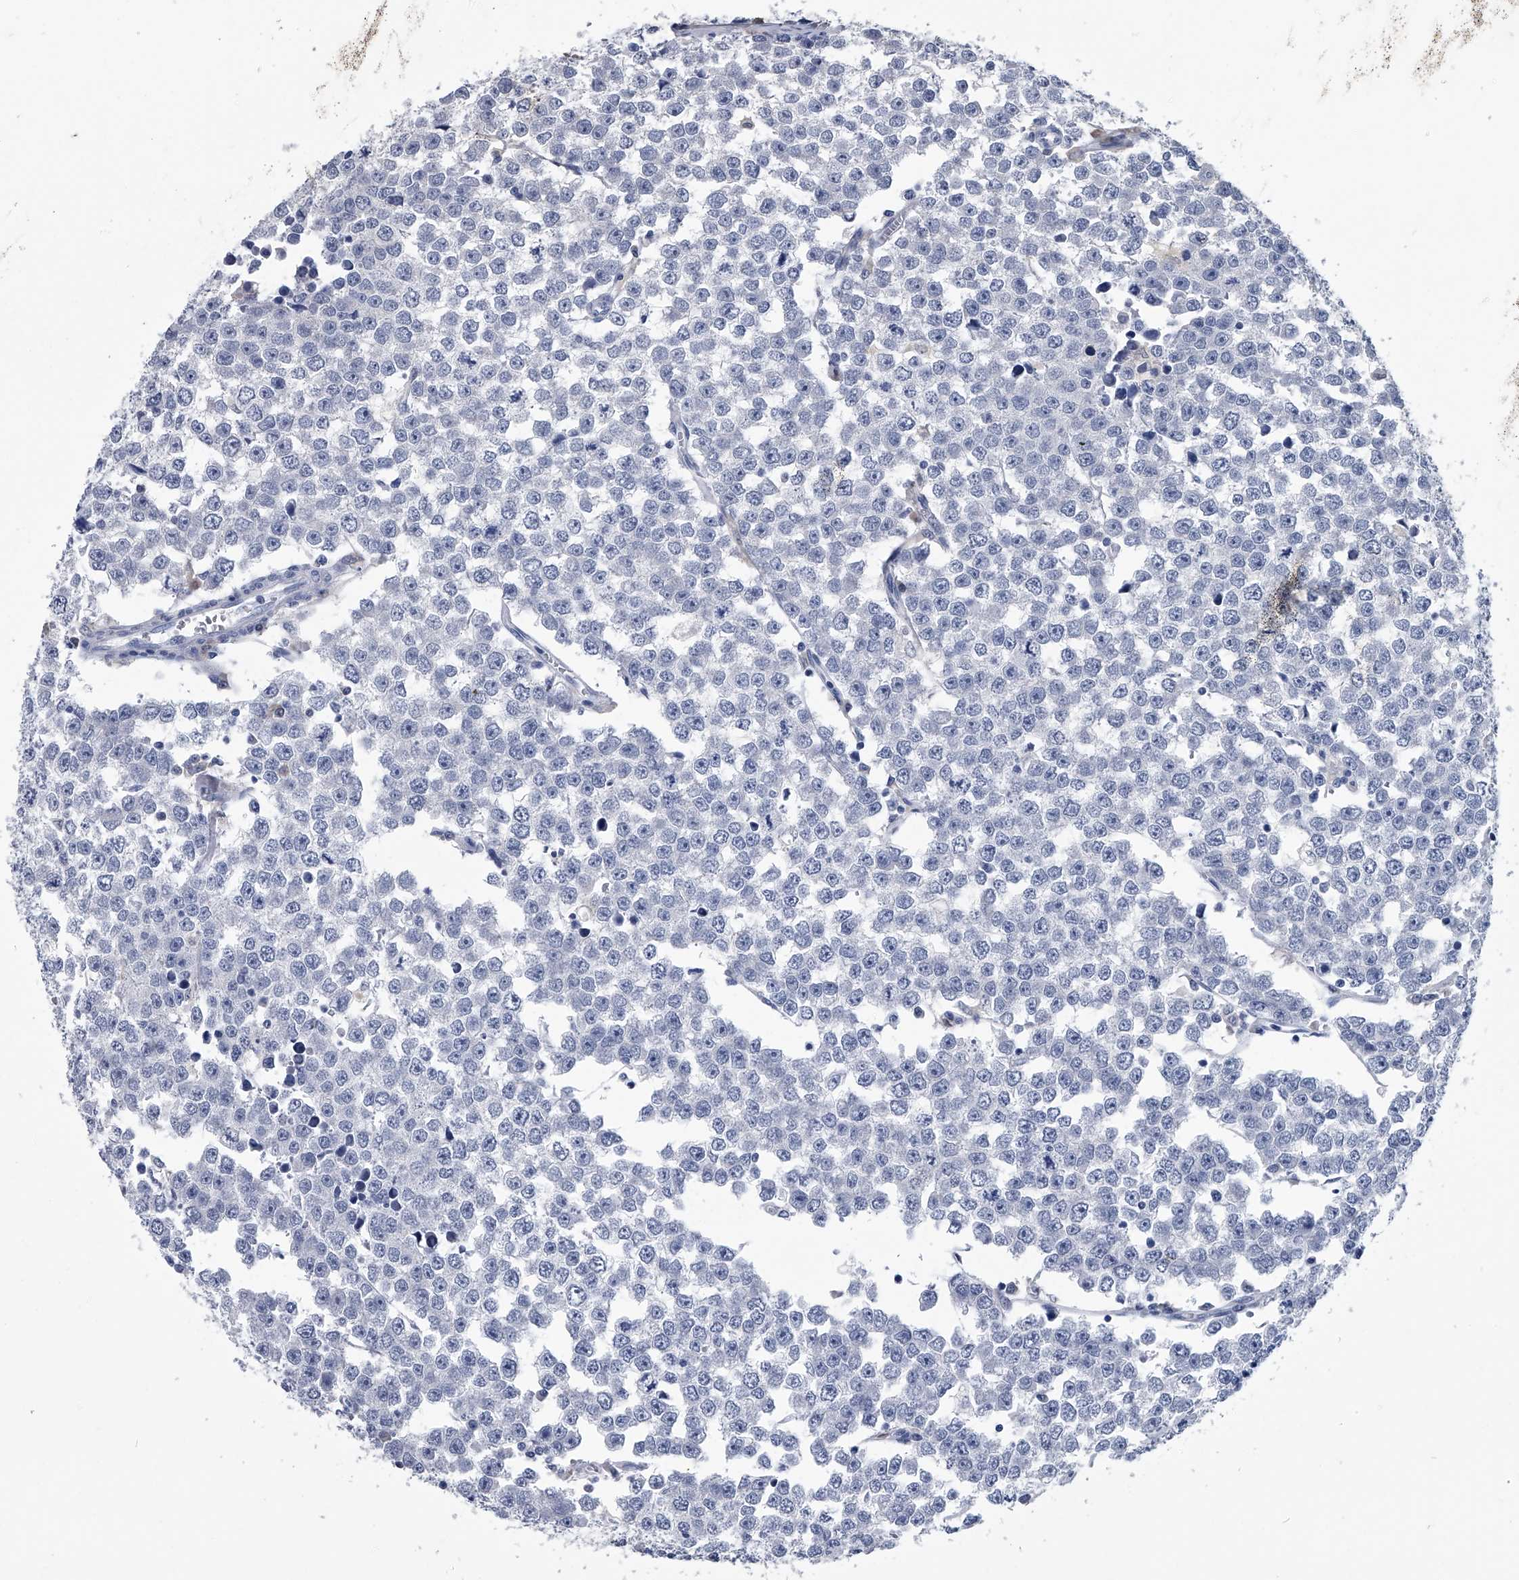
{"staining": {"intensity": "negative", "quantity": "none", "location": "none"}, "tissue": "testis cancer", "cell_type": "Tumor cells", "image_type": "cancer", "snomed": [{"axis": "morphology", "description": "Seminoma, NOS"}, {"axis": "morphology", "description": "Carcinoma, Embryonal, NOS"}, {"axis": "topography", "description": "Testis"}], "caption": "A histopathology image of human testis cancer (embryonal carcinoma) is negative for staining in tumor cells.", "gene": "PDXK", "patient": {"sex": "male", "age": 52}}